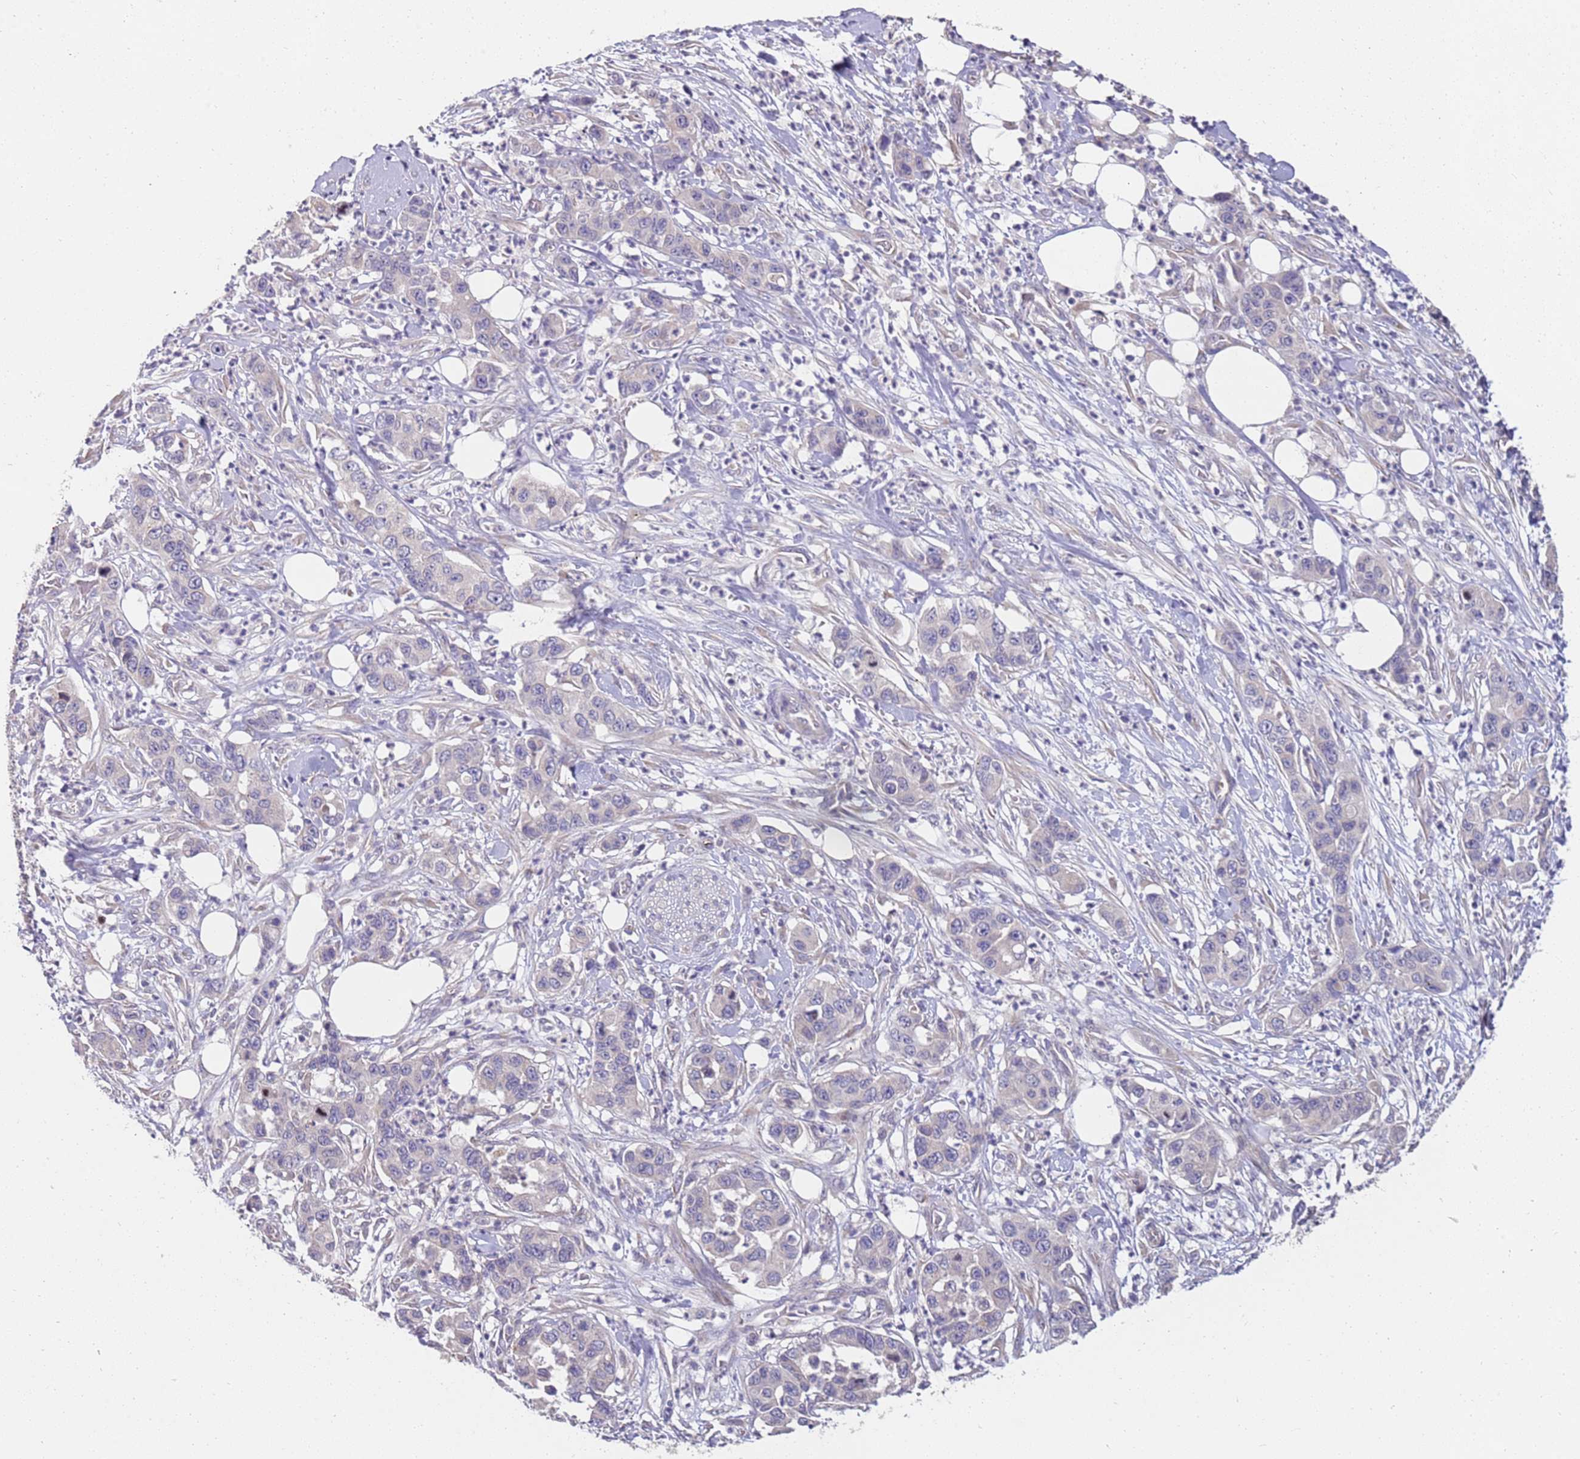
{"staining": {"intensity": "negative", "quantity": "none", "location": "none"}, "tissue": "pancreatic cancer", "cell_type": "Tumor cells", "image_type": "cancer", "snomed": [{"axis": "morphology", "description": "Adenocarcinoma, NOS"}, {"axis": "topography", "description": "Pancreas"}], "caption": "There is no significant staining in tumor cells of pancreatic cancer.", "gene": "NMUR2", "patient": {"sex": "male", "age": 73}}